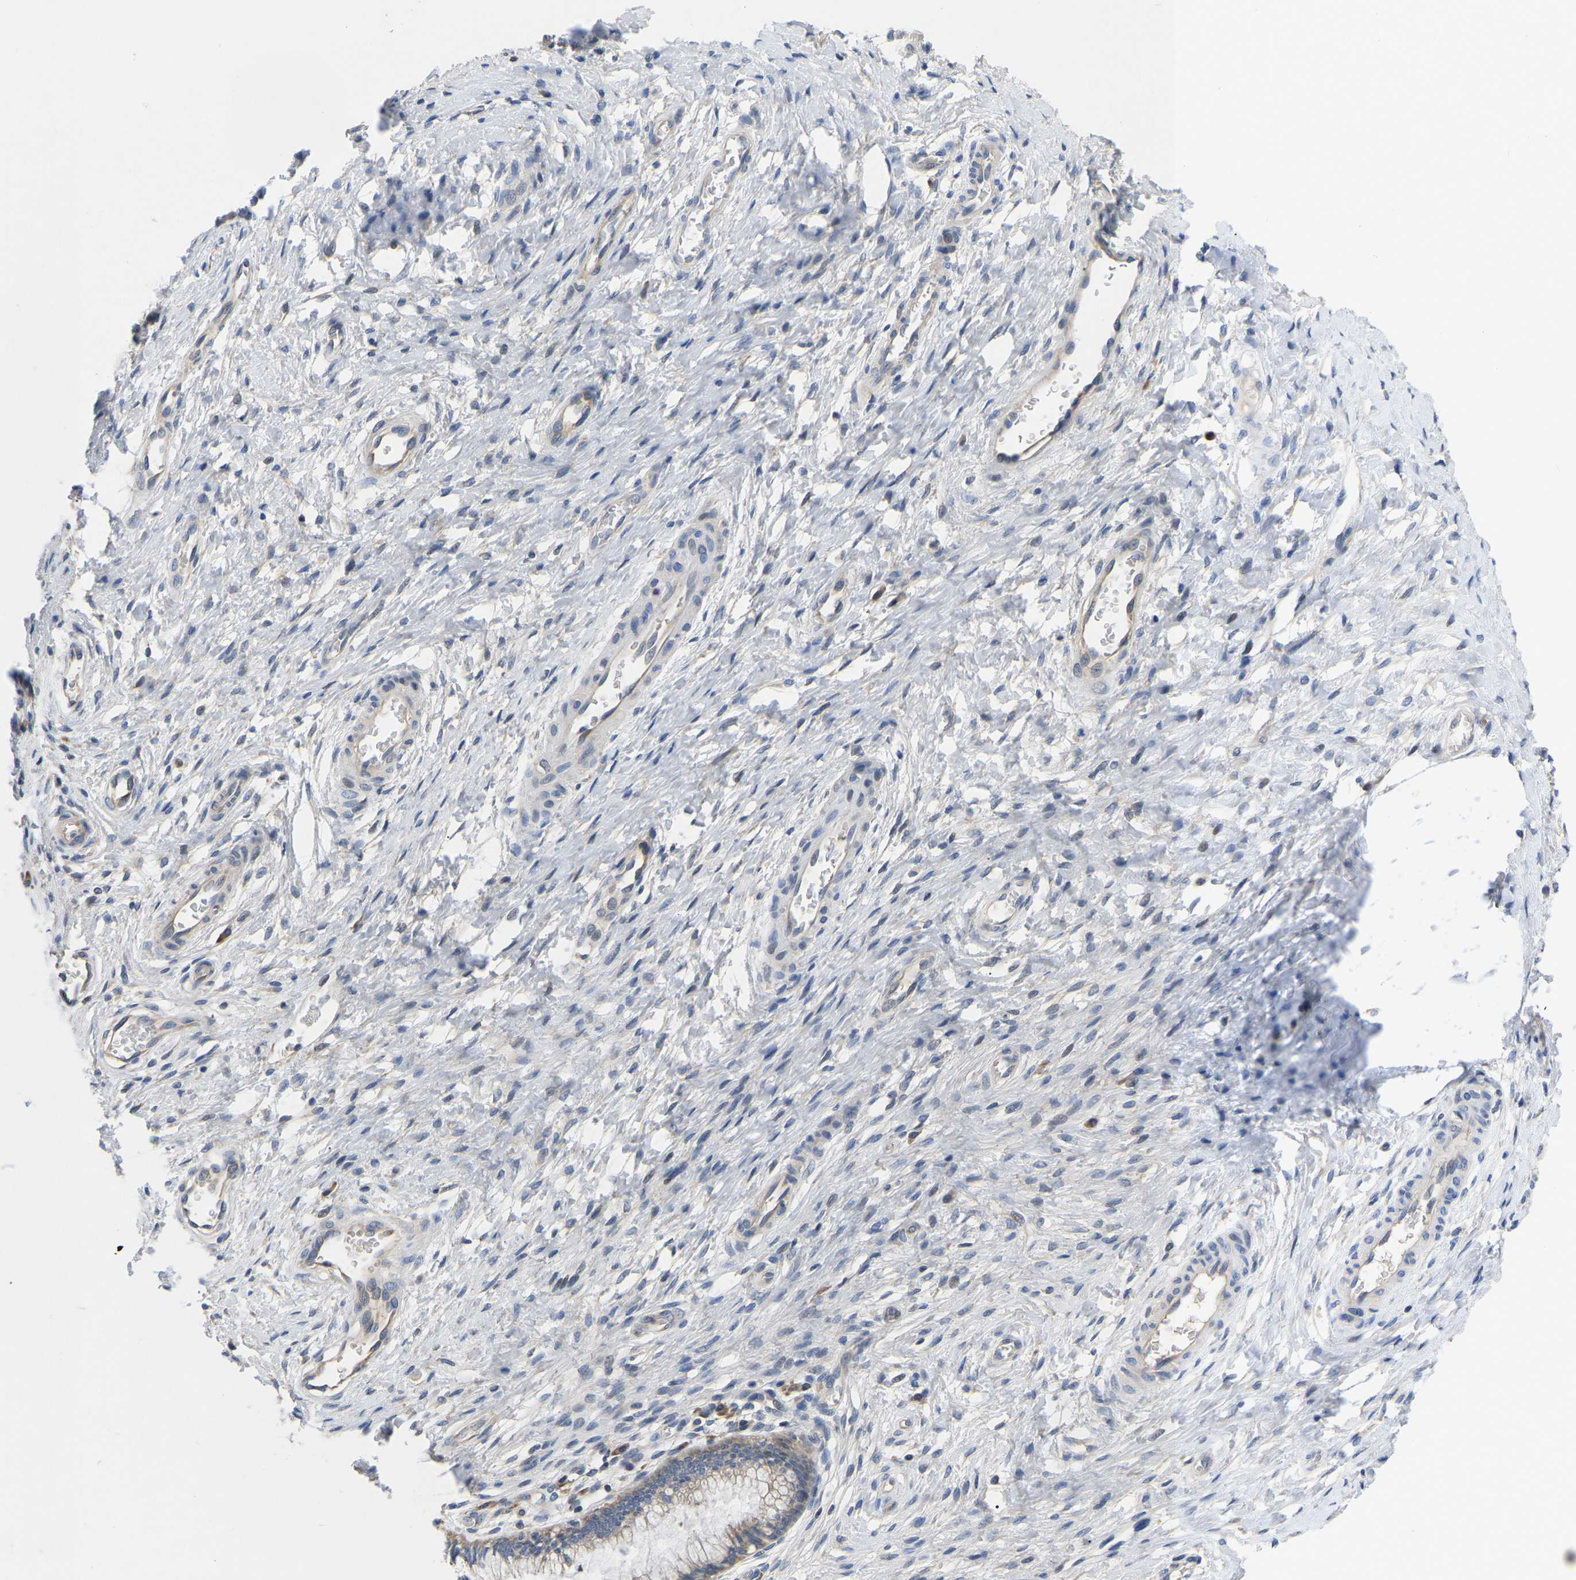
{"staining": {"intensity": "weak", "quantity": "<25%", "location": "cytoplasmic/membranous"}, "tissue": "cervix", "cell_type": "Glandular cells", "image_type": "normal", "snomed": [{"axis": "morphology", "description": "Normal tissue, NOS"}, {"axis": "topography", "description": "Cervix"}], "caption": "Immunohistochemistry micrograph of normal cervix stained for a protein (brown), which displays no staining in glandular cells.", "gene": "ABCA10", "patient": {"sex": "female", "age": 55}}